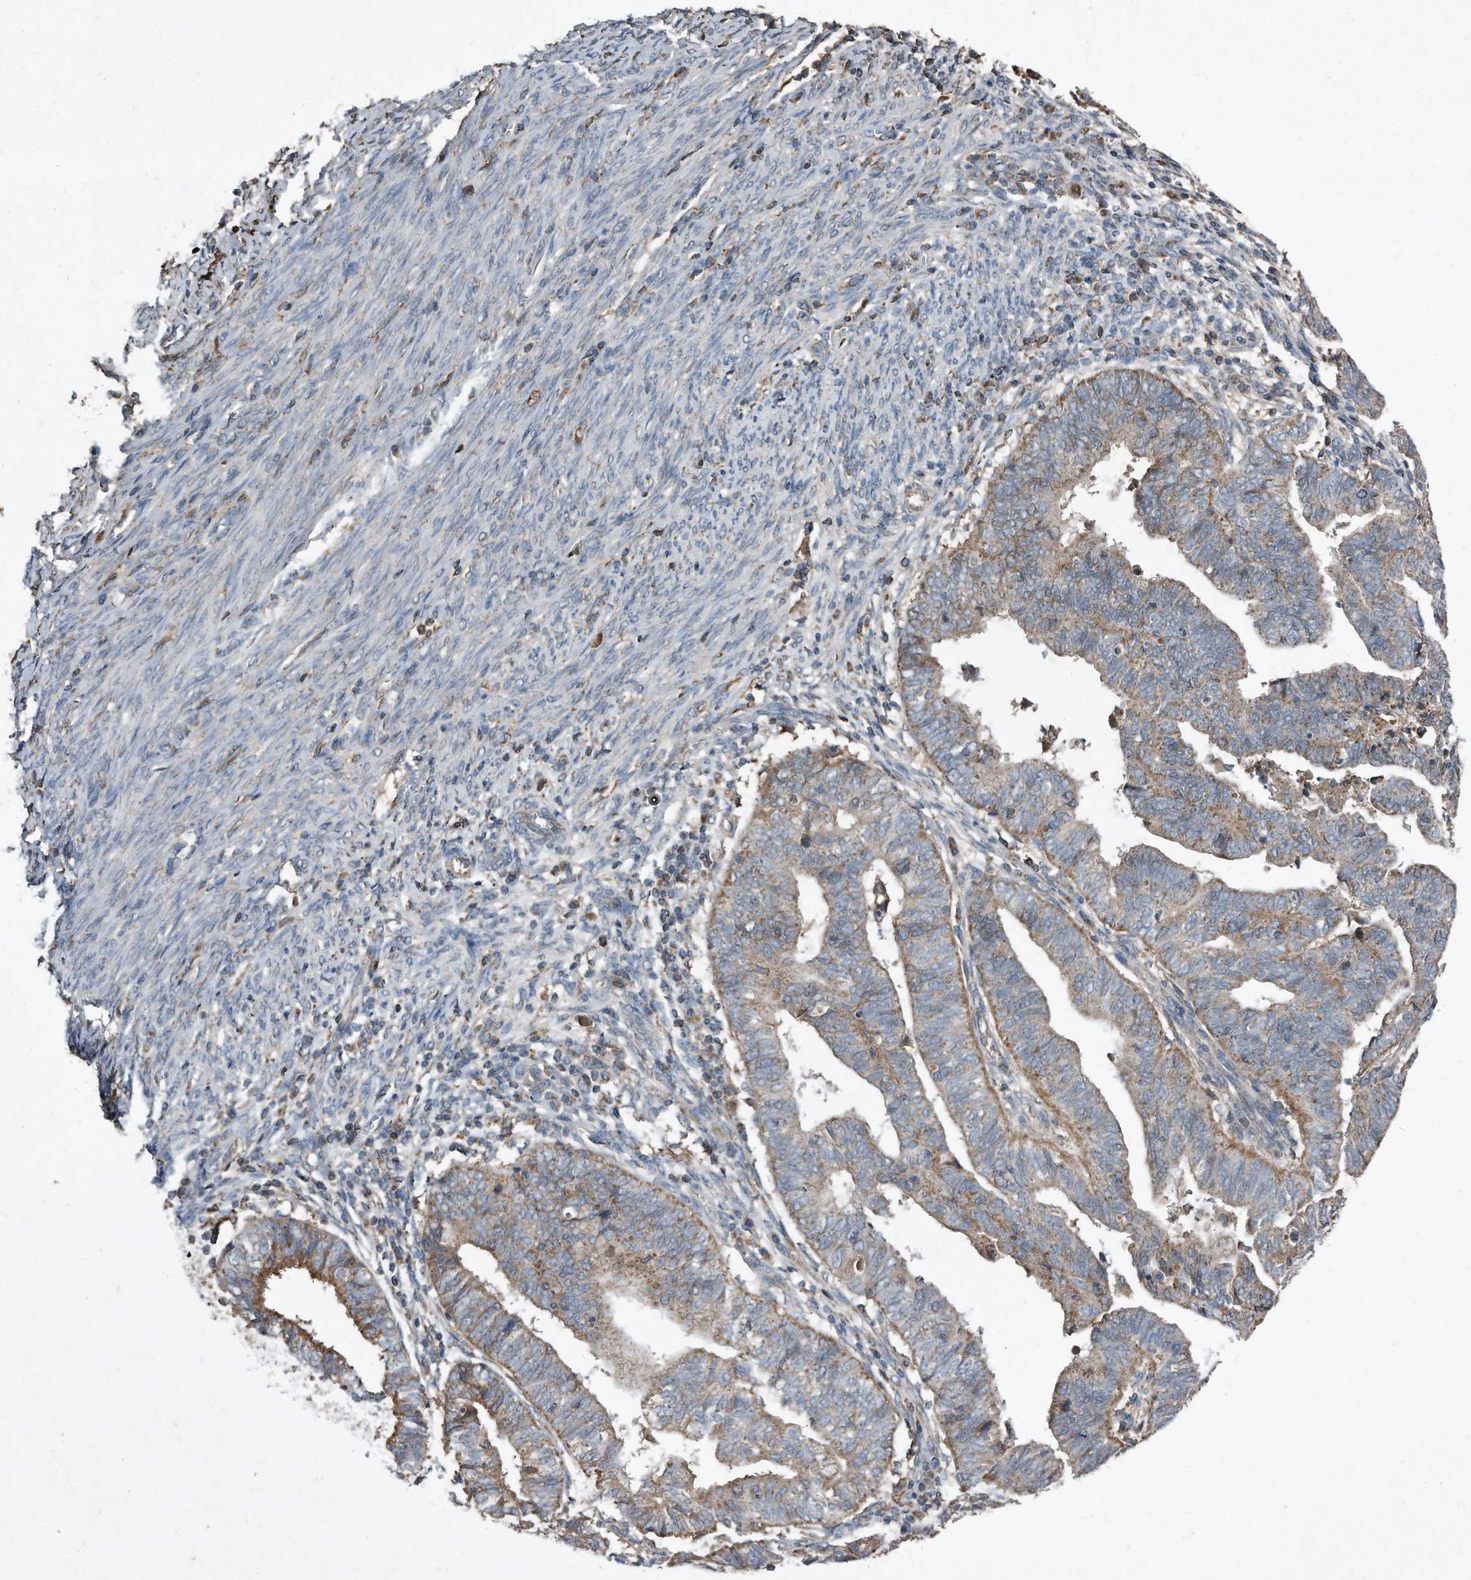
{"staining": {"intensity": "weak", "quantity": "25%-75%", "location": "cytoplasmic/membranous"}, "tissue": "endometrial cancer", "cell_type": "Tumor cells", "image_type": "cancer", "snomed": [{"axis": "morphology", "description": "Adenocarcinoma, NOS"}, {"axis": "topography", "description": "Uterus"}], "caption": "High-magnification brightfield microscopy of endometrial cancer stained with DAB (brown) and counterstained with hematoxylin (blue). tumor cells exhibit weak cytoplasmic/membranous staining is appreciated in approximately25%-75% of cells.", "gene": "SDHA", "patient": {"sex": "female", "age": 77}}